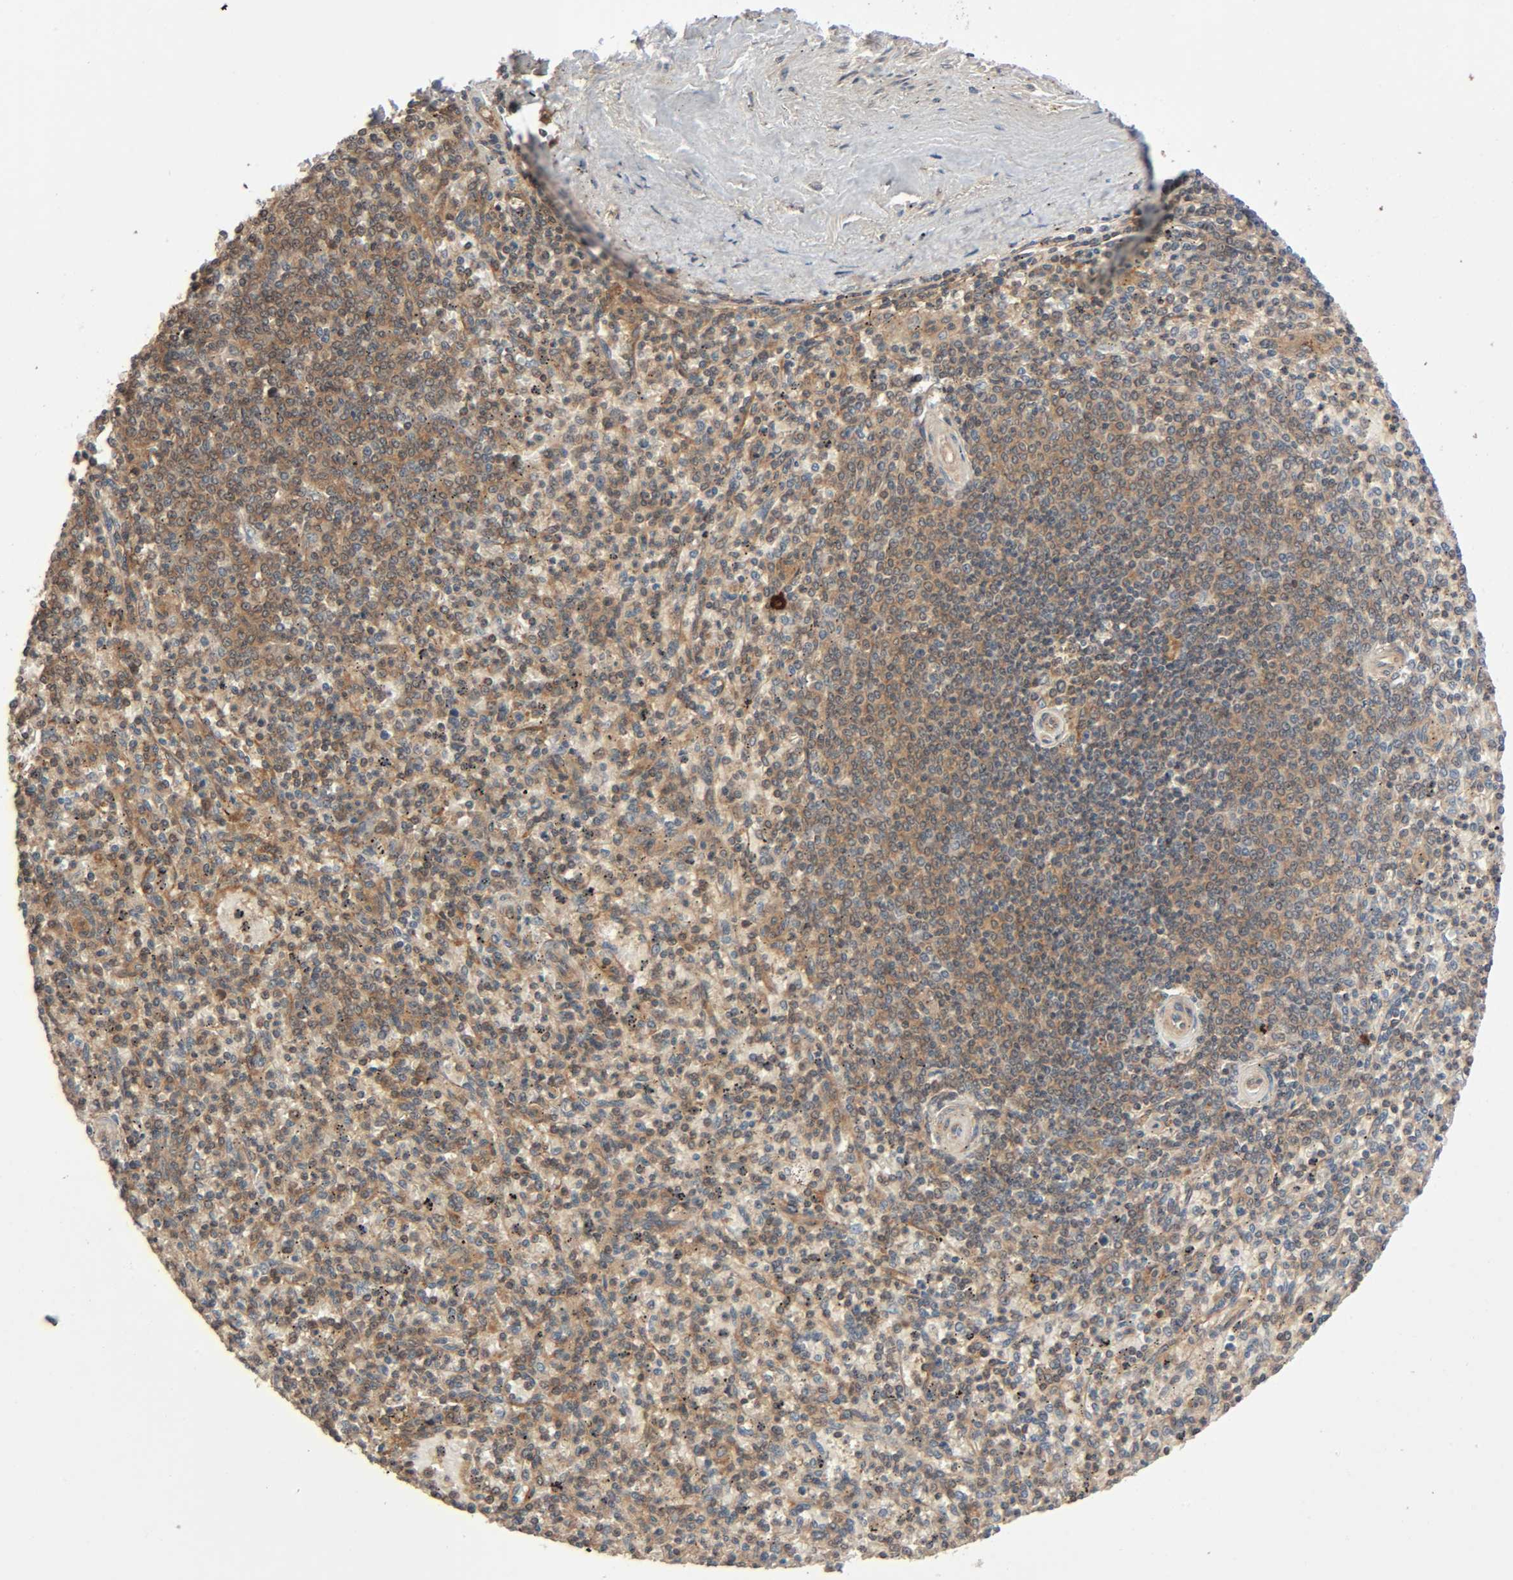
{"staining": {"intensity": "moderate", "quantity": "25%-75%", "location": "cytoplasmic/membranous,nuclear"}, "tissue": "spleen", "cell_type": "Cells in red pulp", "image_type": "normal", "snomed": [{"axis": "morphology", "description": "Normal tissue, NOS"}, {"axis": "topography", "description": "Spleen"}], "caption": "The image reveals immunohistochemical staining of unremarkable spleen. There is moderate cytoplasmic/membranous,nuclear positivity is appreciated in approximately 25%-75% of cells in red pulp.", "gene": "PPP2R1B", "patient": {"sex": "male", "age": 72}}